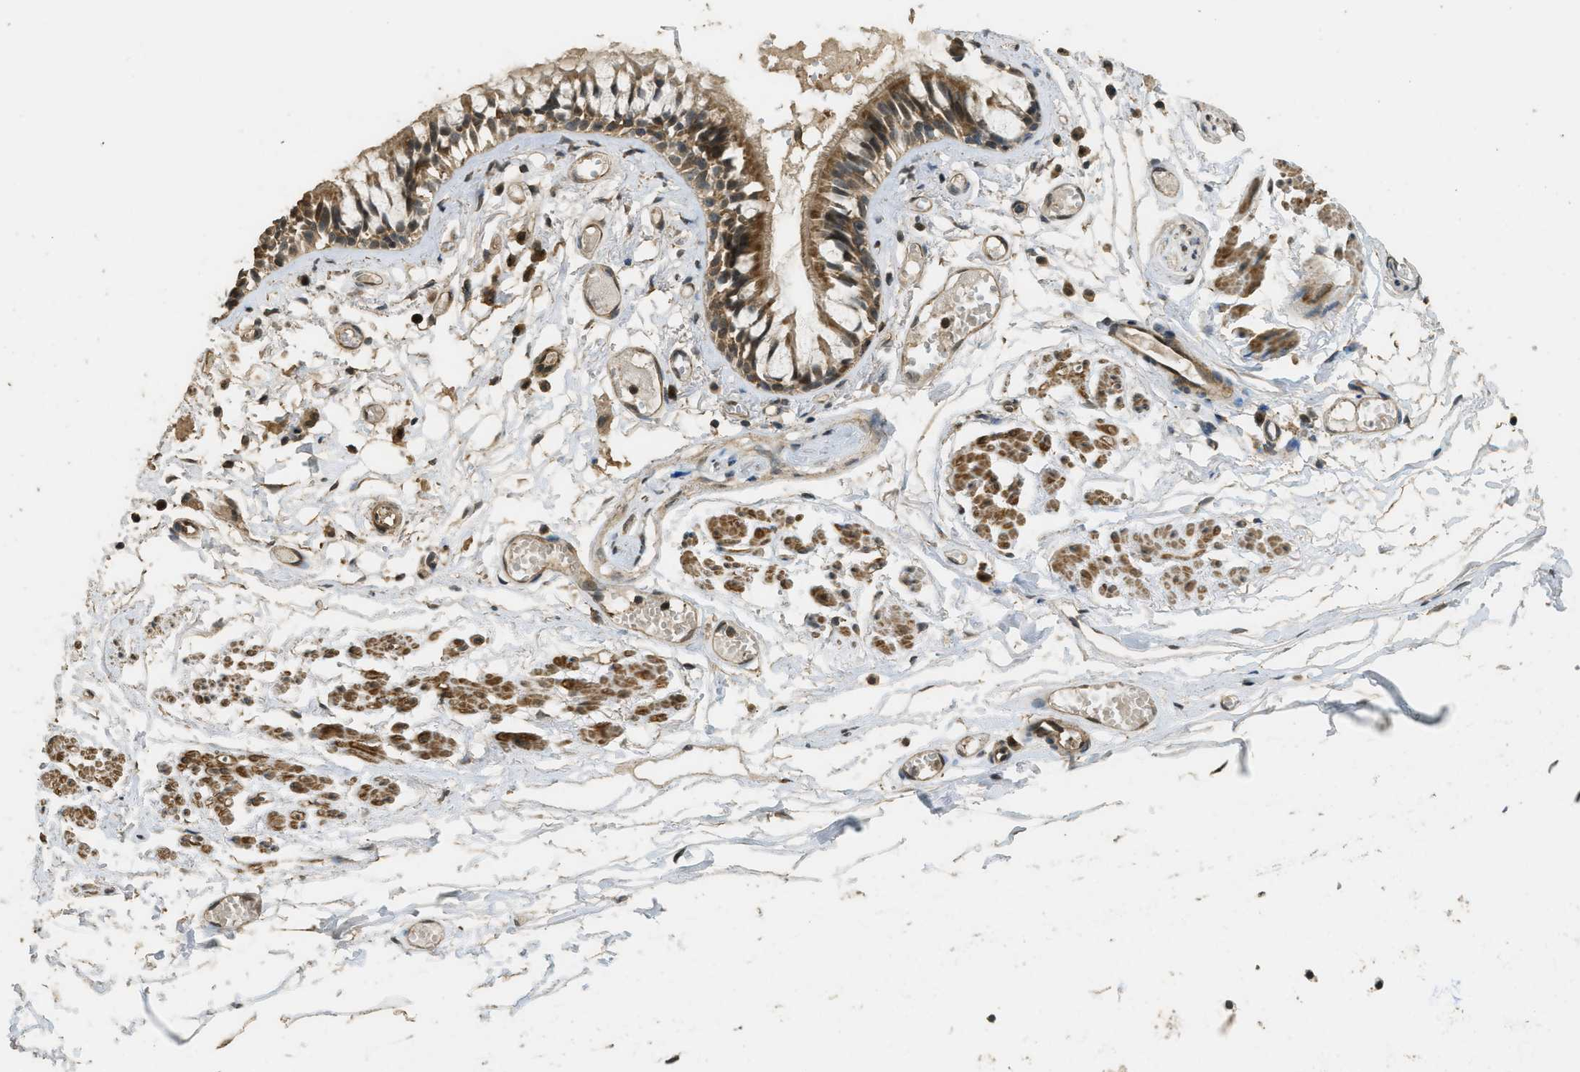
{"staining": {"intensity": "strong", "quantity": ">75%", "location": "cytoplasmic/membranous"}, "tissue": "bronchus", "cell_type": "Respiratory epithelial cells", "image_type": "normal", "snomed": [{"axis": "morphology", "description": "Normal tissue, NOS"}, {"axis": "morphology", "description": "Inflammation, NOS"}, {"axis": "topography", "description": "Cartilage tissue"}, {"axis": "topography", "description": "Lung"}], "caption": "Immunohistochemical staining of benign bronchus reveals >75% levels of strong cytoplasmic/membranous protein positivity in about >75% of respiratory epithelial cells. (brown staining indicates protein expression, while blue staining denotes nuclei).", "gene": "CTPS1", "patient": {"sex": "male", "age": 71}}